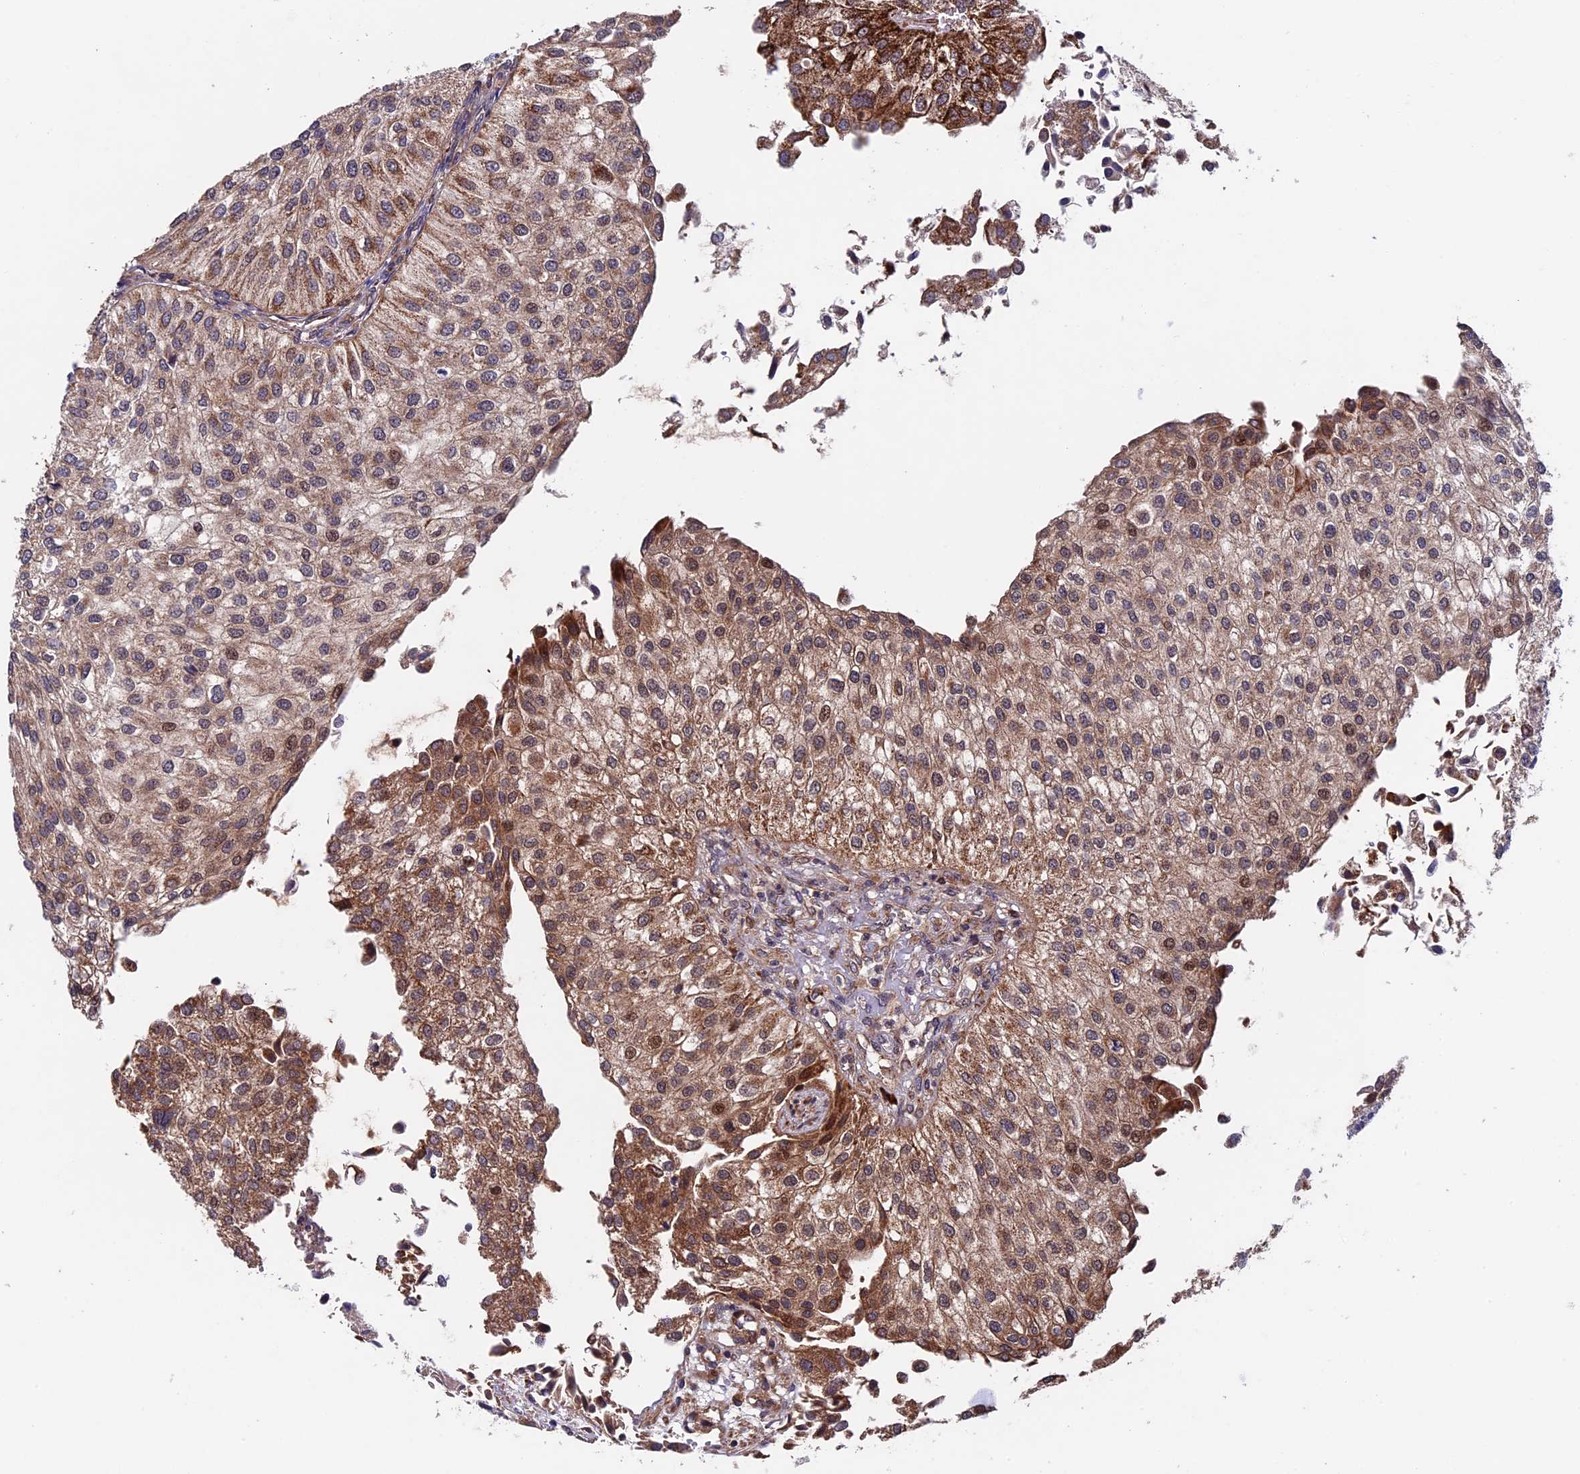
{"staining": {"intensity": "moderate", "quantity": ">75%", "location": "cytoplasmic/membranous"}, "tissue": "urothelial cancer", "cell_type": "Tumor cells", "image_type": "cancer", "snomed": [{"axis": "morphology", "description": "Urothelial carcinoma, Low grade"}, {"axis": "topography", "description": "Urinary bladder"}], "caption": "Tumor cells display moderate cytoplasmic/membranous staining in approximately >75% of cells in low-grade urothelial carcinoma.", "gene": "RNF17", "patient": {"sex": "female", "age": 89}}